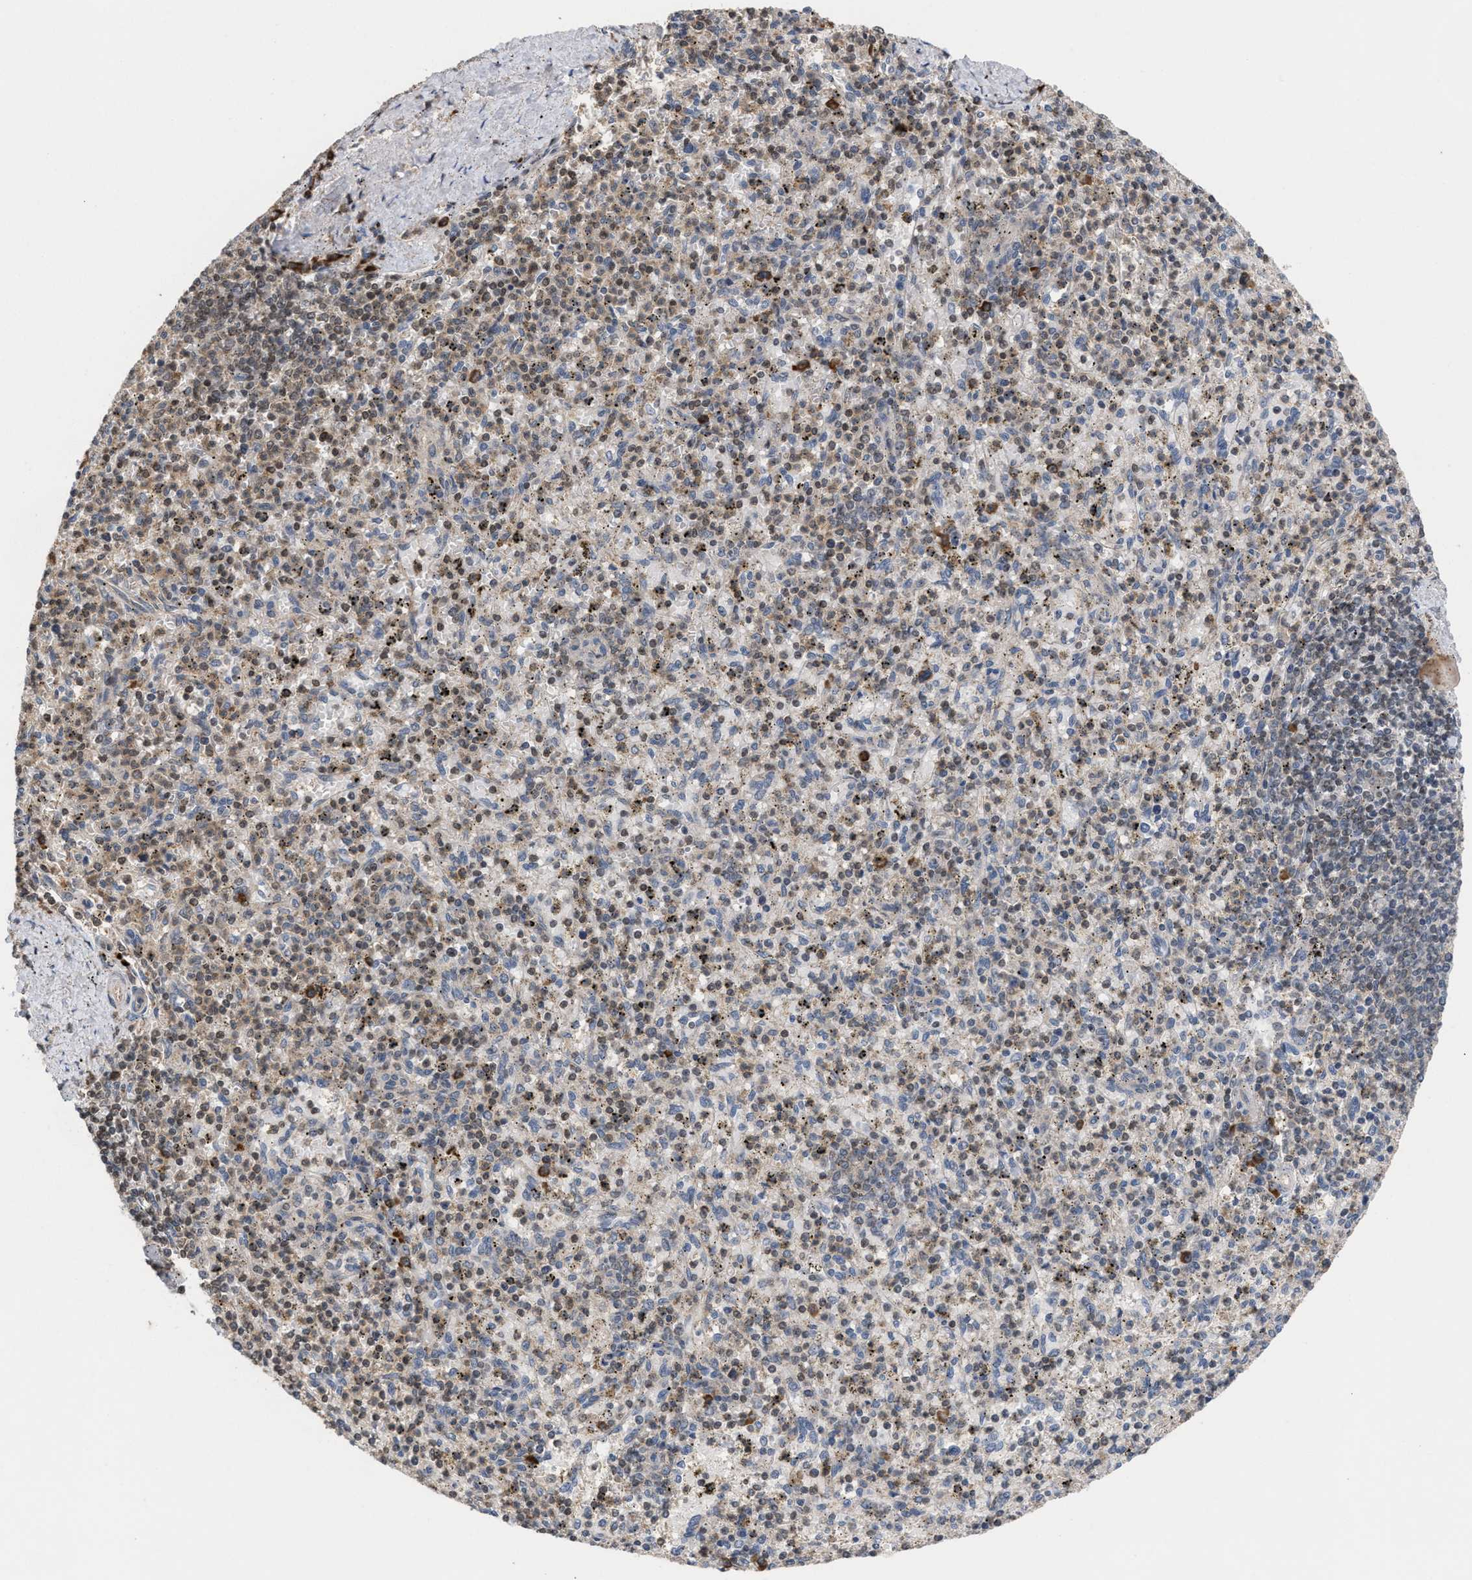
{"staining": {"intensity": "weak", "quantity": "25%-75%", "location": "nuclear"}, "tissue": "spleen", "cell_type": "Cells in red pulp", "image_type": "normal", "snomed": [{"axis": "morphology", "description": "Normal tissue, NOS"}, {"axis": "topography", "description": "Spleen"}], "caption": "Human spleen stained for a protein (brown) exhibits weak nuclear positive staining in approximately 25%-75% of cells in red pulp.", "gene": "C9orf78", "patient": {"sex": "male", "age": 72}}